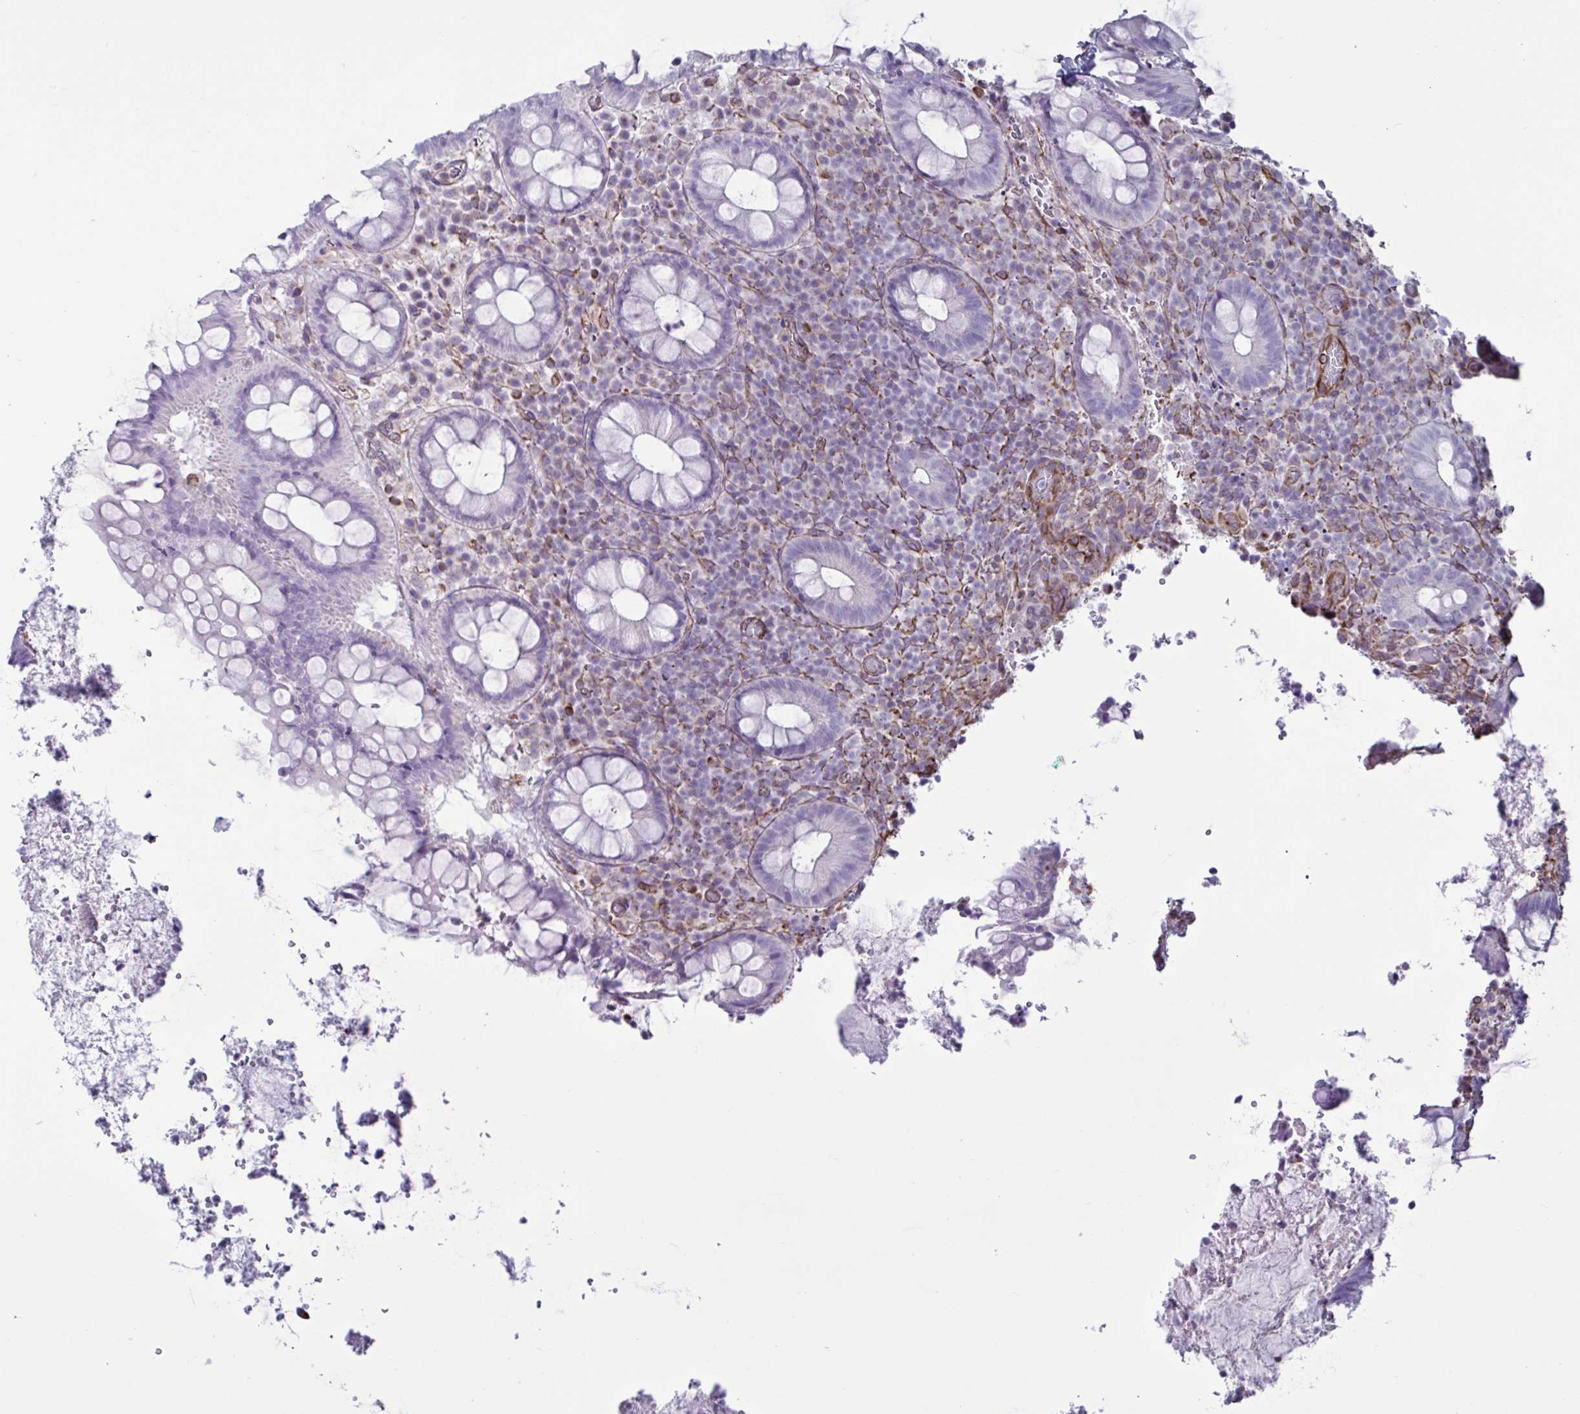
{"staining": {"intensity": "negative", "quantity": "none", "location": "none"}, "tissue": "rectum", "cell_type": "Glandular cells", "image_type": "normal", "snomed": [{"axis": "morphology", "description": "Normal tissue, NOS"}, {"axis": "topography", "description": "Rectum"}], "caption": "Immunohistochemistry micrograph of benign human rectum stained for a protein (brown), which reveals no staining in glandular cells. (DAB (3,3'-diaminobenzidine) IHC visualized using brightfield microscopy, high magnification).", "gene": "TMEM86B", "patient": {"sex": "female", "age": 69}}